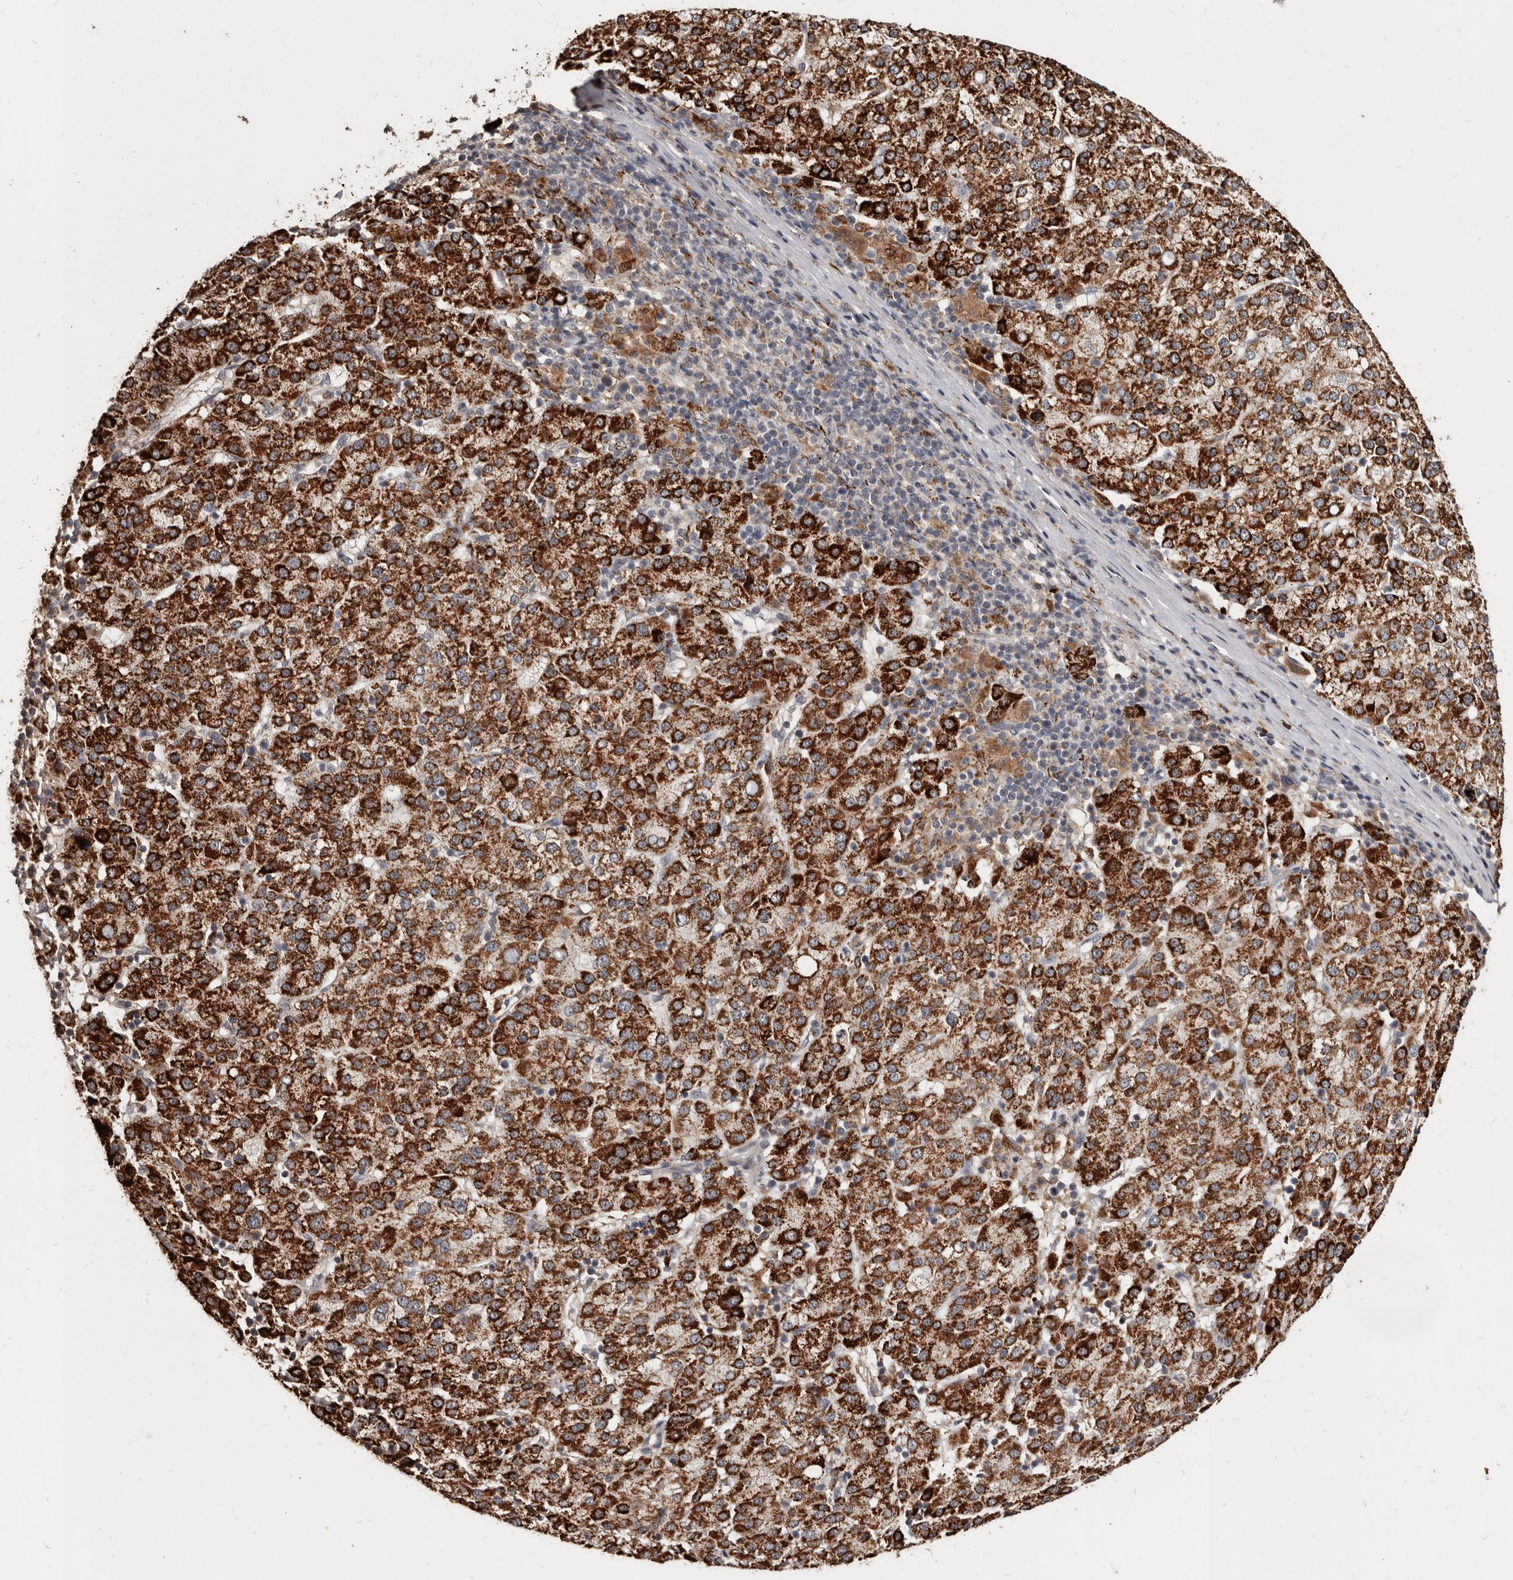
{"staining": {"intensity": "strong", "quantity": ">75%", "location": "cytoplasmic/membranous"}, "tissue": "liver cancer", "cell_type": "Tumor cells", "image_type": "cancer", "snomed": [{"axis": "morphology", "description": "Carcinoma, Hepatocellular, NOS"}, {"axis": "topography", "description": "Liver"}], "caption": "Tumor cells display strong cytoplasmic/membranous expression in about >75% of cells in liver cancer.", "gene": "AKAP7", "patient": {"sex": "female", "age": 58}}